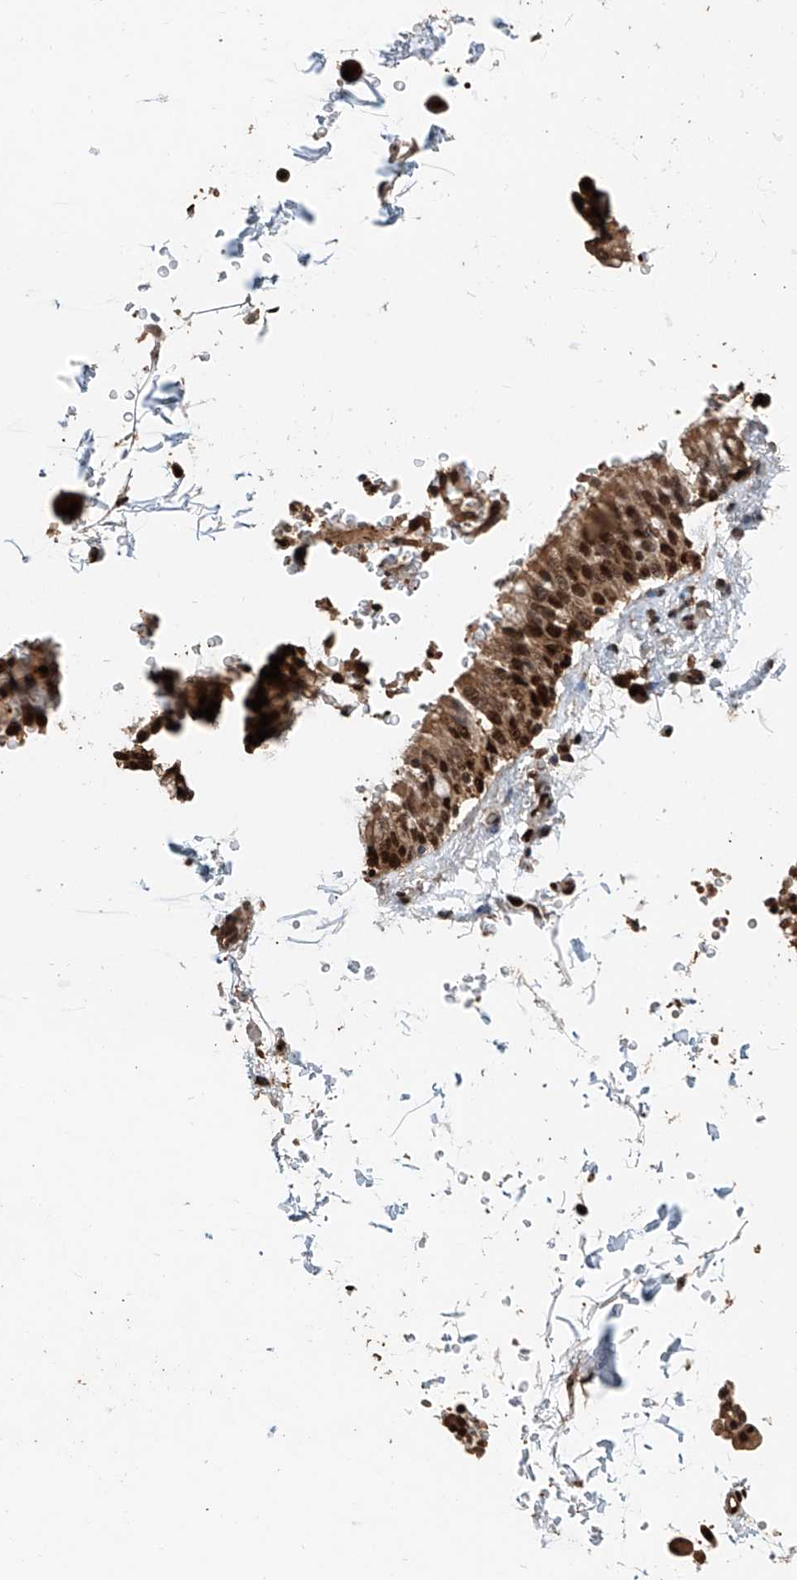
{"staining": {"intensity": "strong", "quantity": ">75%", "location": "cytoplasmic/membranous,nuclear"}, "tissue": "bronchus", "cell_type": "Respiratory epithelial cells", "image_type": "normal", "snomed": [{"axis": "morphology", "description": "Normal tissue, NOS"}, {"axis": "morphology", "description": "Inflammation, NOS"}, {"axis": "topography", "description": "Cartilage tissue"}, {"axis": "topography", "description": "Bronchus"}, {"axis": "topography", "description": "Lung"}], "caption": "IHC (DAB (3,3'-diaminobenzidine)) staining of unremarkable bronchus shows strong cytoplasmic/membranous,nuclear protein expression in about >75% of respiratory epithelial cells. The protein of interest is stained brown, and the nuclei are stained in blue (DAB (3,3'-diaminobenzidine) IHC with brightfield microscopy, high magnification).", "gene": "RMND1", "patient": {"sex": "female", "age": 64}}